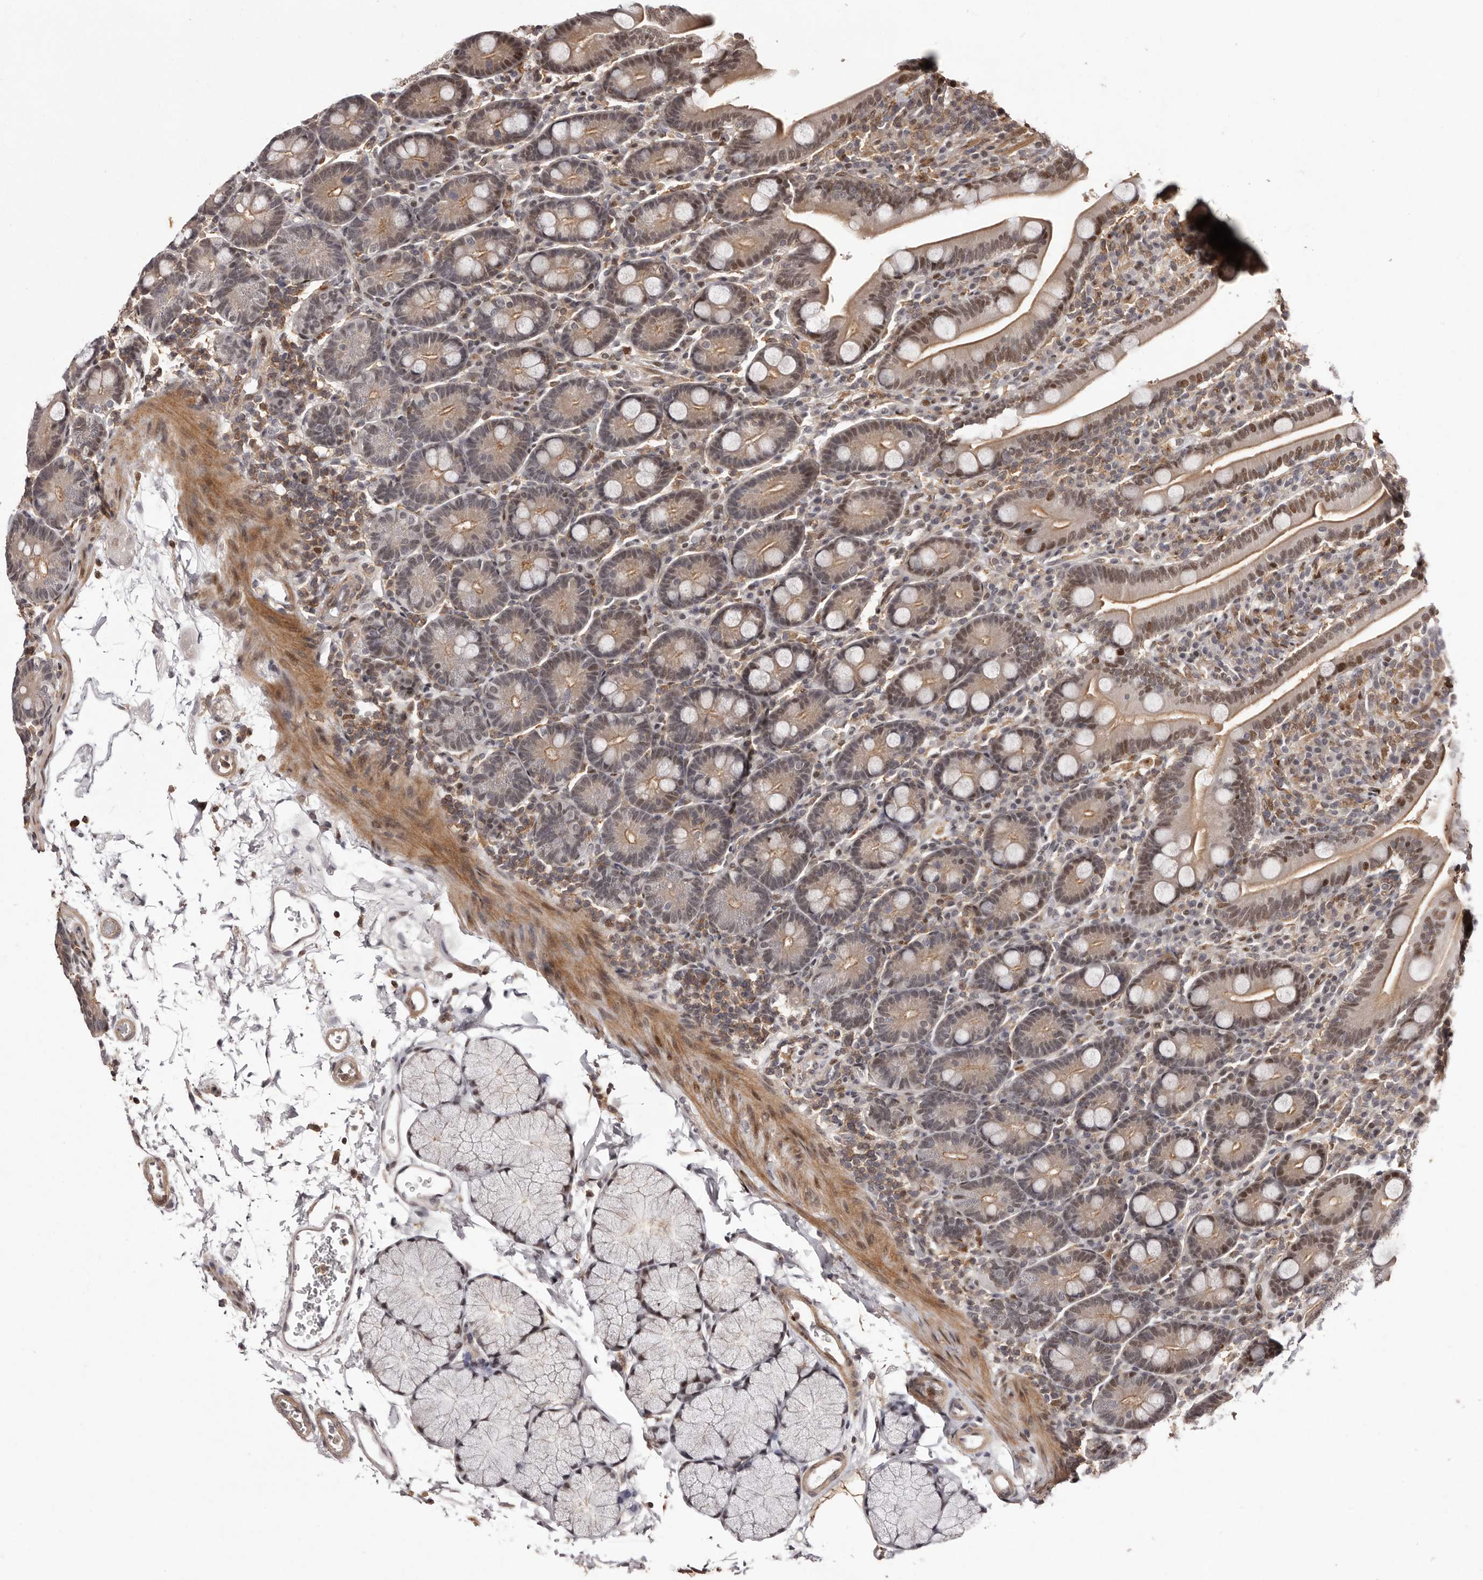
{"staining": {"intensity": "moderate", "quantity": "25%-75%", "location": "cytoplasmic/membranous,nuclear"}, "tissue": "duodenum", "cell_type": "Glandular cells", "image_type": "normal", "snomed": [{"axis": "morphology", "description": "Normal tissue, NOS"}, {"axis": "topography", "description": "Duodenum"}], "caption": "Protein staining demonstrates moderate cytoplasmic/membranous,nuclear positivity in approximately 25%-75% of glandular cells in normal duodenum.", "gene": "FBXO5", "patient": {"sex": "male", "age": 35}}